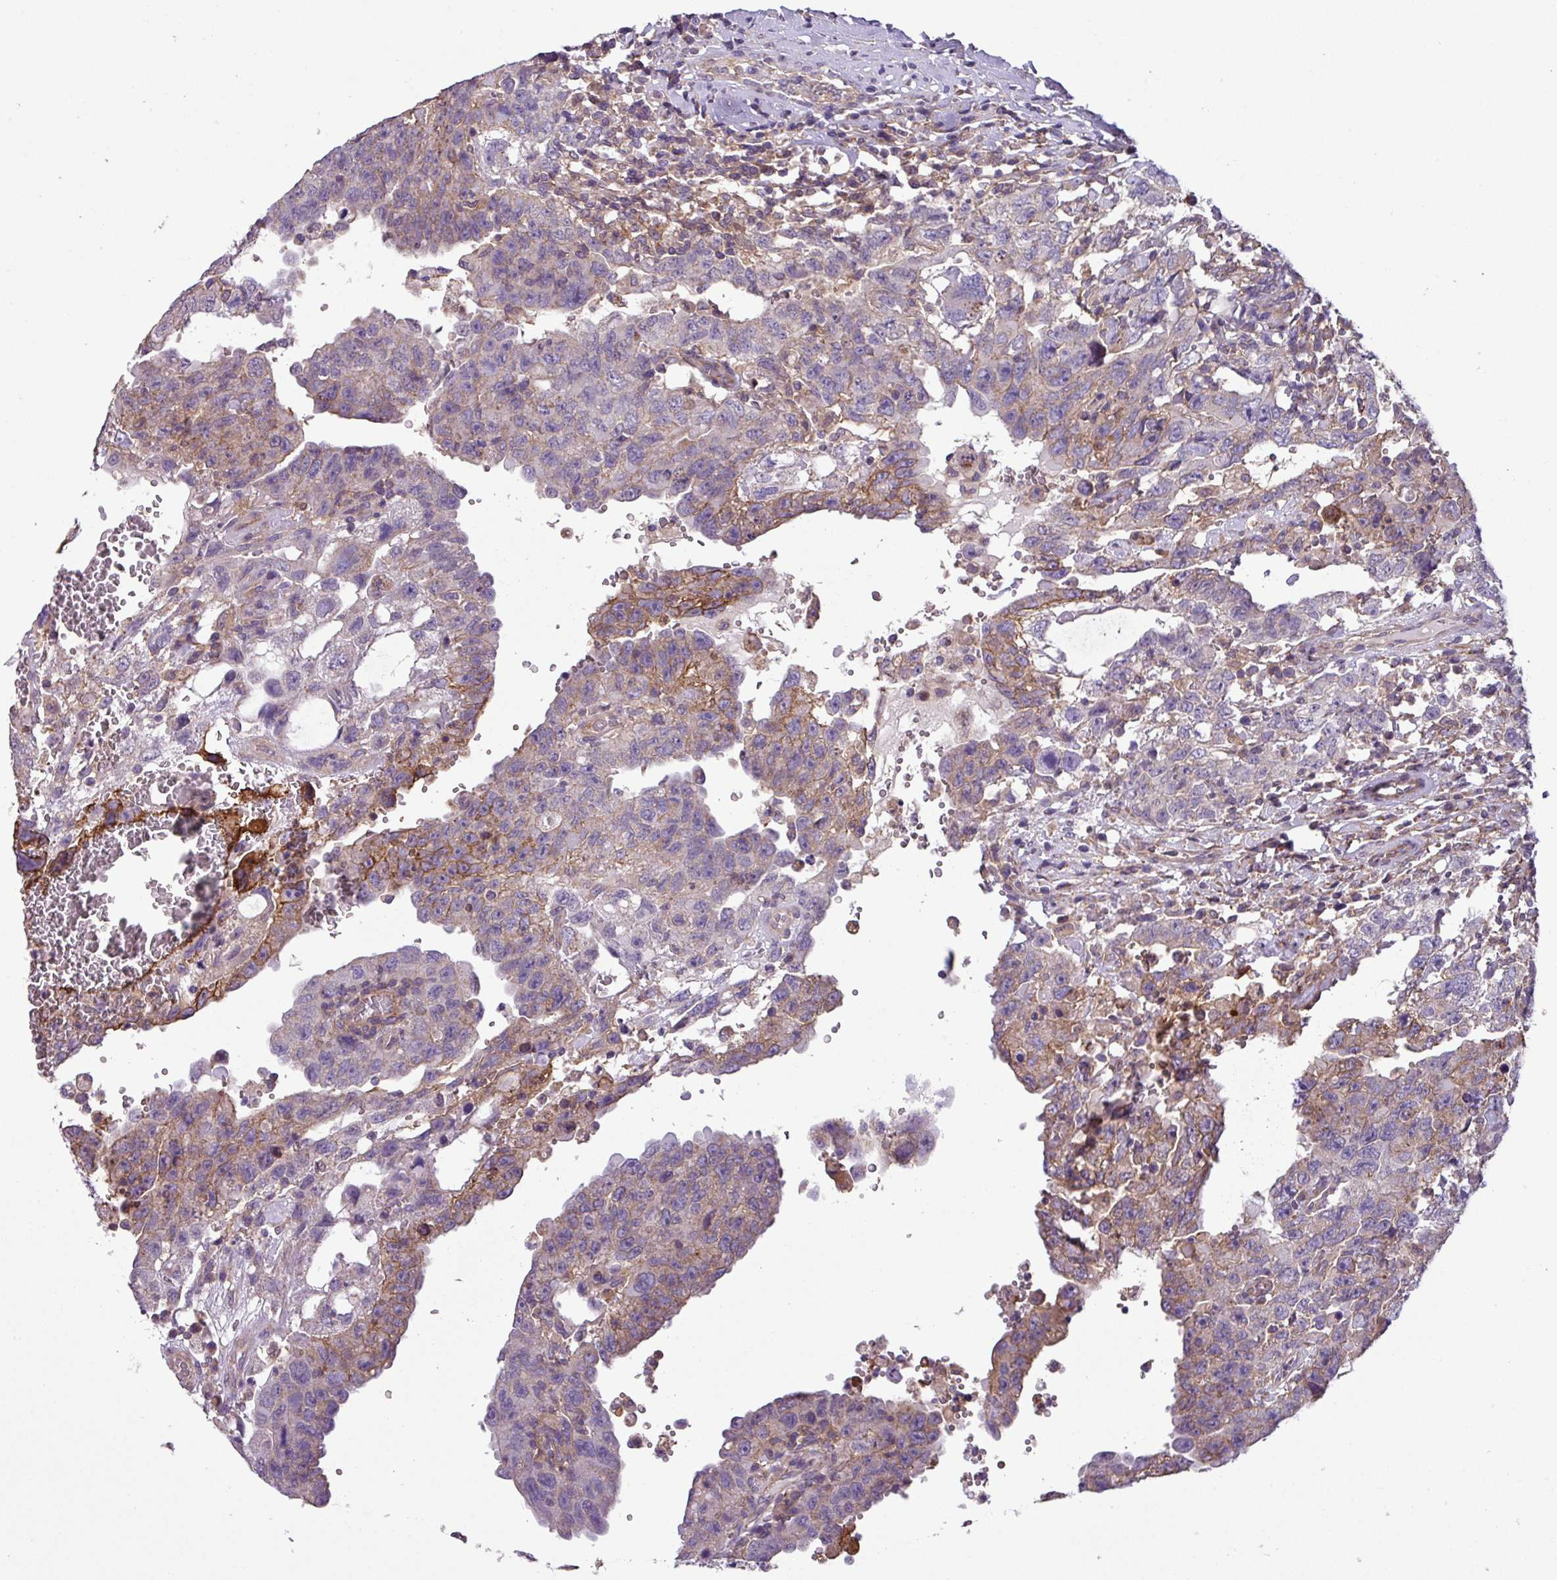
{"staining": {"intensity": "moderate", "quantity": "25%-75%", "location": "cytoplasmic/membranous"}, "tissue": "testis cancer", "cell_type": "Tumor cells", "image_type": "cancer", "snomed": [{"axis": "morphology", "description": "Carcinoma, Embryonal, NOS"}, {"axis": "topography", "description": "Testis"}], "caption": "Testis embryonal carcinoma was stained to show a protein in brown. There is medium levels of moderate cytoplasmic/membranous positivity in about 25%-75% of tumor cells. (DAB (3,3'-diaminobenzidine) = brown stain, brightfield microscopy at high magnification).", "gene": "SLC23A2", "patient": {"sex": "male", "age": 26}}